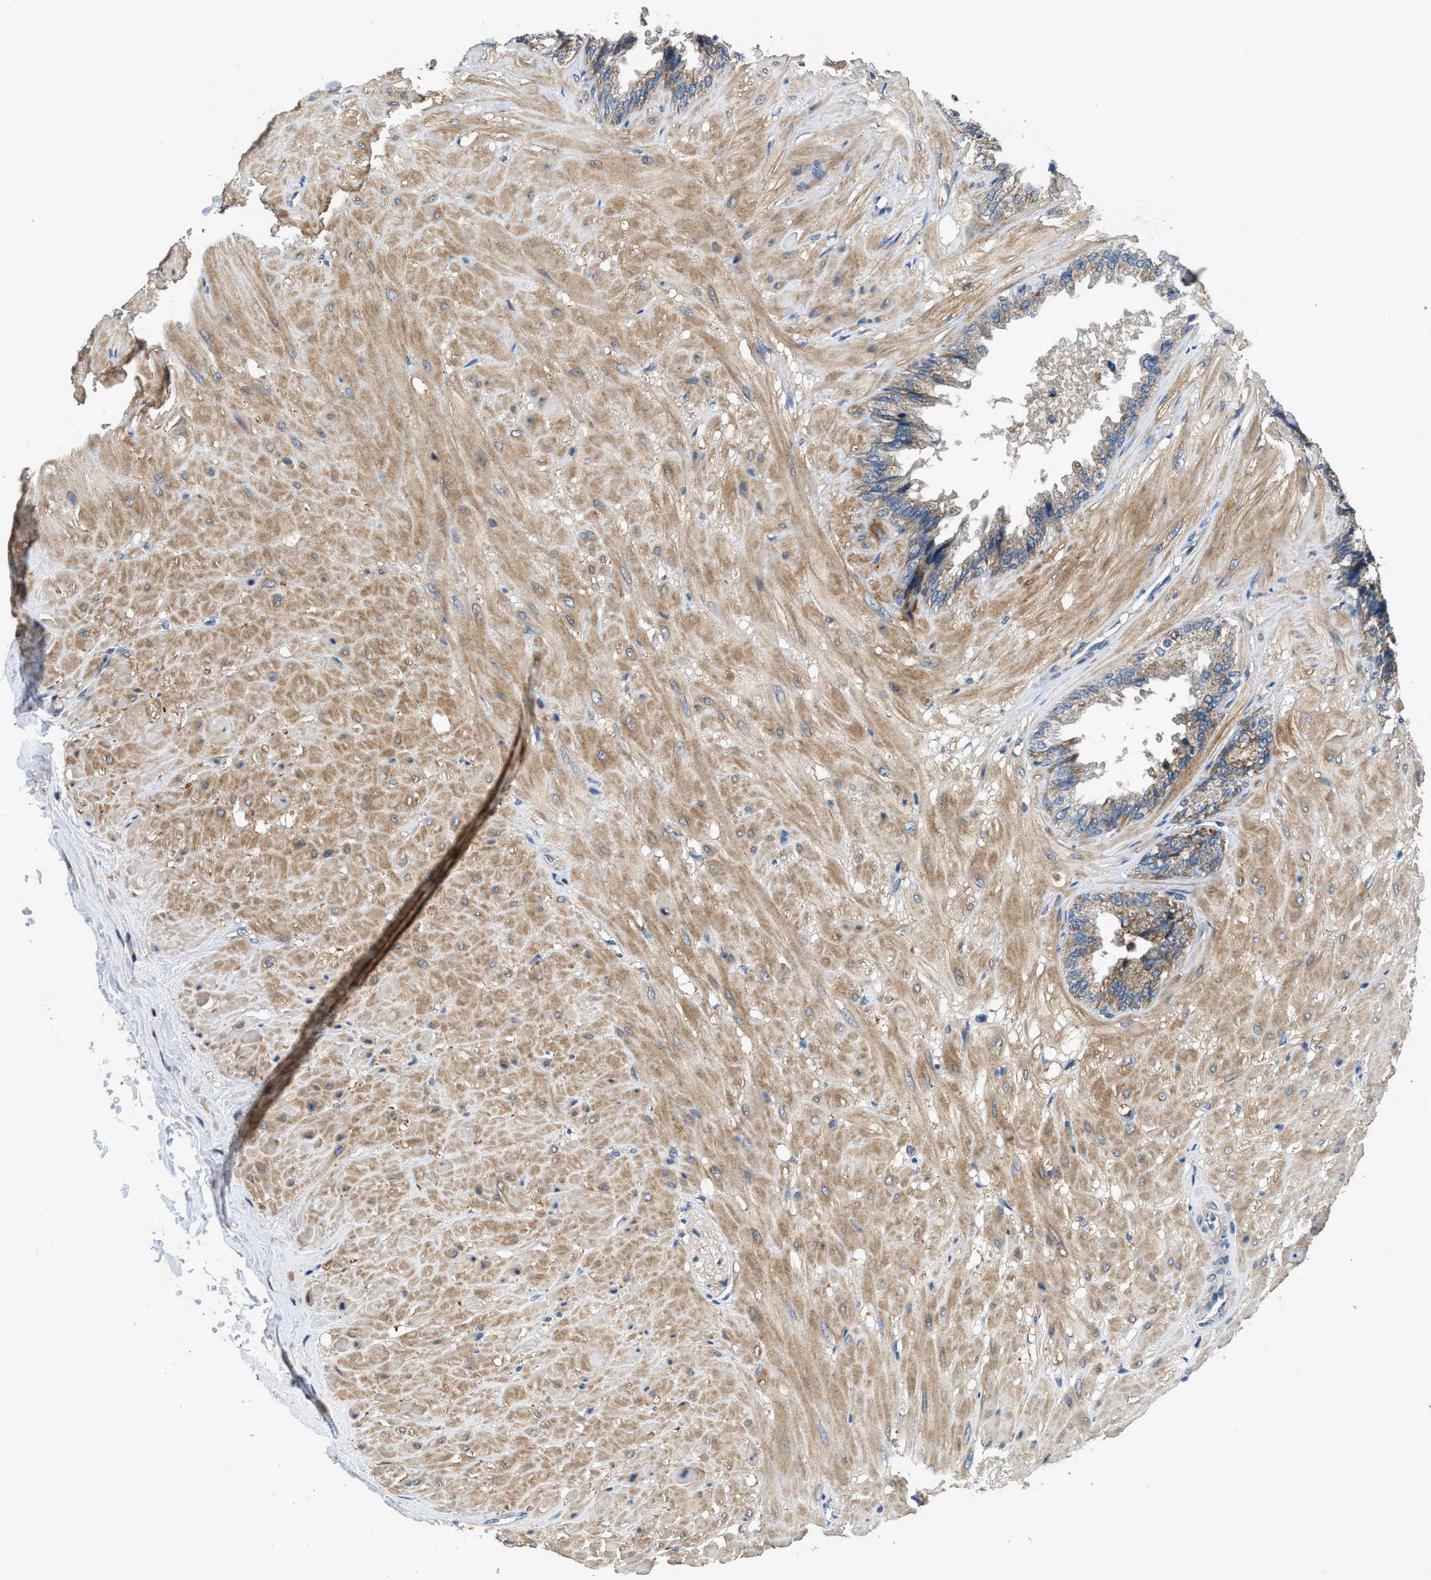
{"staining": {"intensity": "moderate", "quantity": ">75%", "location": "cytoplasmic/membranous"}, "tissue": "seminal vesicle", "cell_type": "Glandular cells", "image_type": "normal", "snomed": [{"axis": "morphology", "description": "Normal tissue, NOS"}, {"axis": "topography", "description": "Seminal veicle"}], "caption": "Immunohistochemical staining of unremarkable seminal vesicle exhibits moderate cytoplasmic/membranous protein expression in approximately >75% of glandular cells. (DAB (3,3'-diaminobenzidine) = brown stain, brightfield microscopy at high magnification).", "gene": "SSH2", "patient": {"sex": "male", "age": 46}}